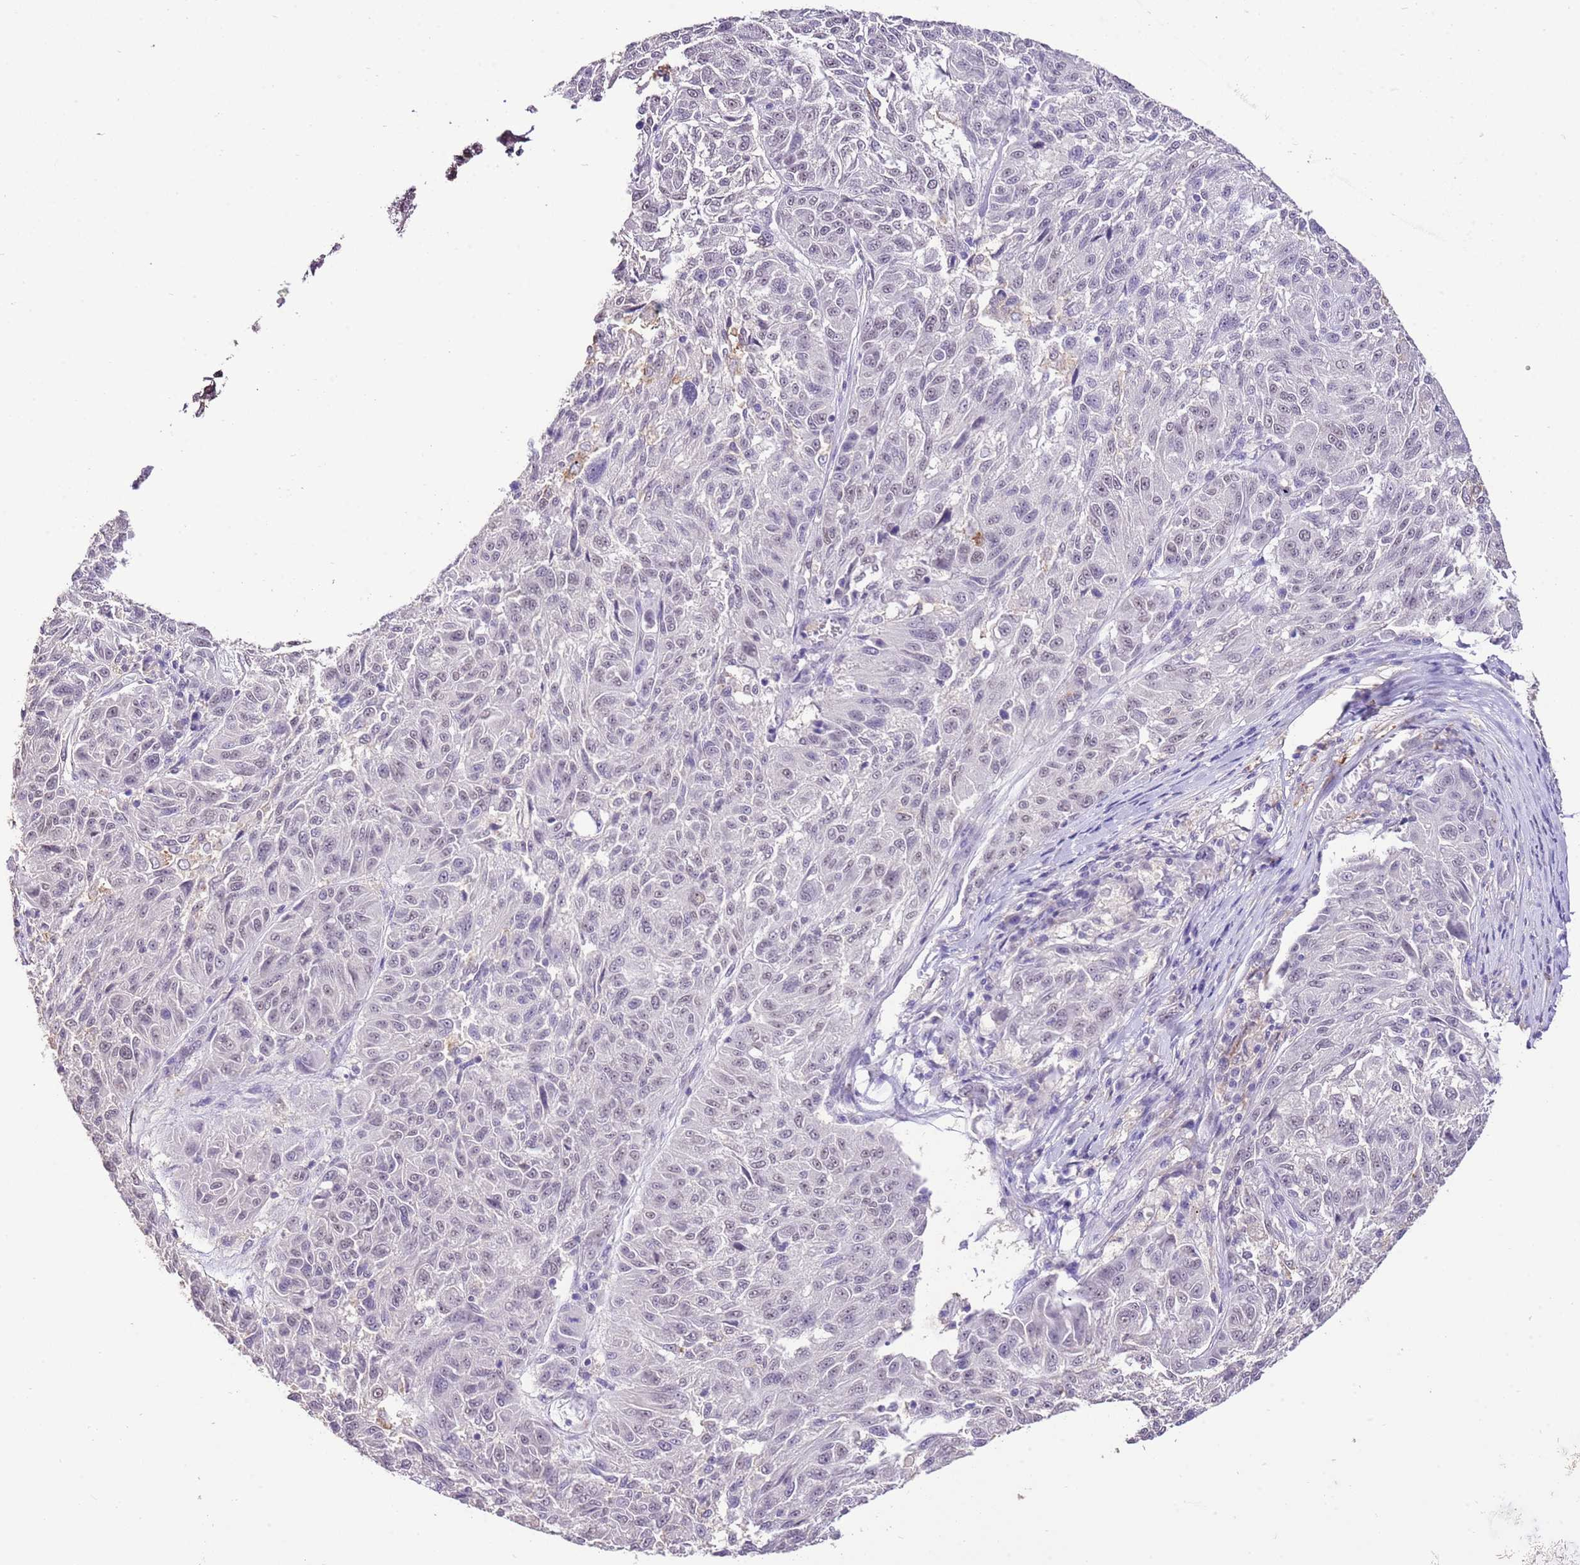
{"staining": {"intensity": "weak", "quantity": "25%-75%", "location": "nuclear"}, "tissue": "melanoma", "cell_type": "Tumor cells", "image_type": "cancer", "snomed": [{"axis": "morphology", "description": "Malignant melanoma, NOS"}, {"axis": "topography", "description": "Skin"}], "caption": "Protein positivity by immunohistochemistry (IHC) reveals weak nuclear expression in approximately 25%-75% of tumor cells in melanoma.", "gene": "IZUMO4", "patient": {"sex": "male", "age": 53}}